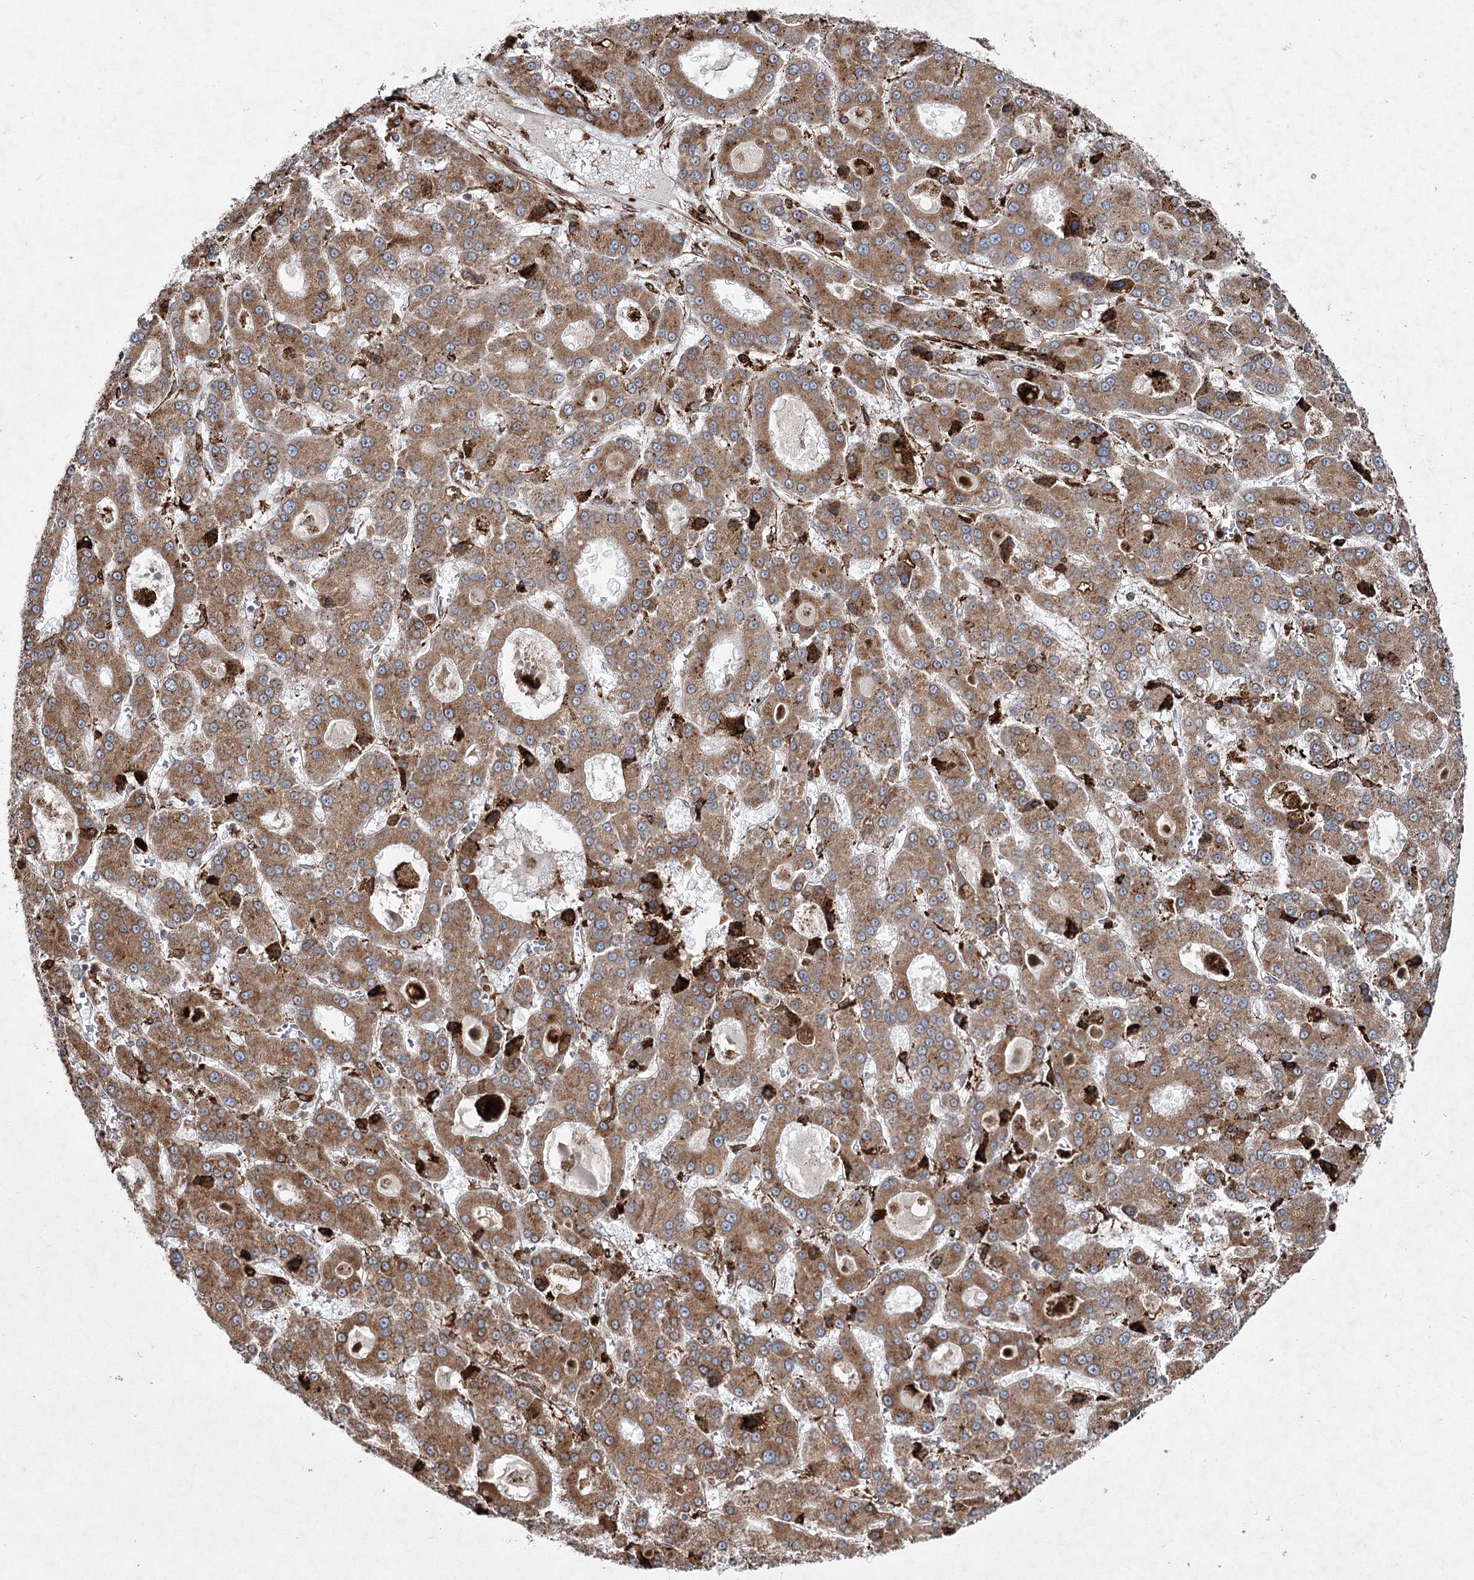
{"staining": {"intensity": "moderate", "quantity": ">75%", "location": "cytoplasmic/membranous"}, "tissue": "liver cancer", "cell_type": "Tumor cells", "image_type": "cancer", "snomed": [{"axis": "morphology", "description": "Carcinoma, Hepatocellular, NOS"}, {"axis": "topography", "description": "Liver"}], "caption": "An immunohistochemistry (IHC) micrograph of neoplastic tissue is shown. Protein staining in brown highlights moderate cytoplasmic/membranous positivity in liver cancer within tumor cells. The protein is shown in brown color, while the nuclei are stained blue.", "gene": "DCUN1D4", "patient": {"sex": "male", "age": 70}}